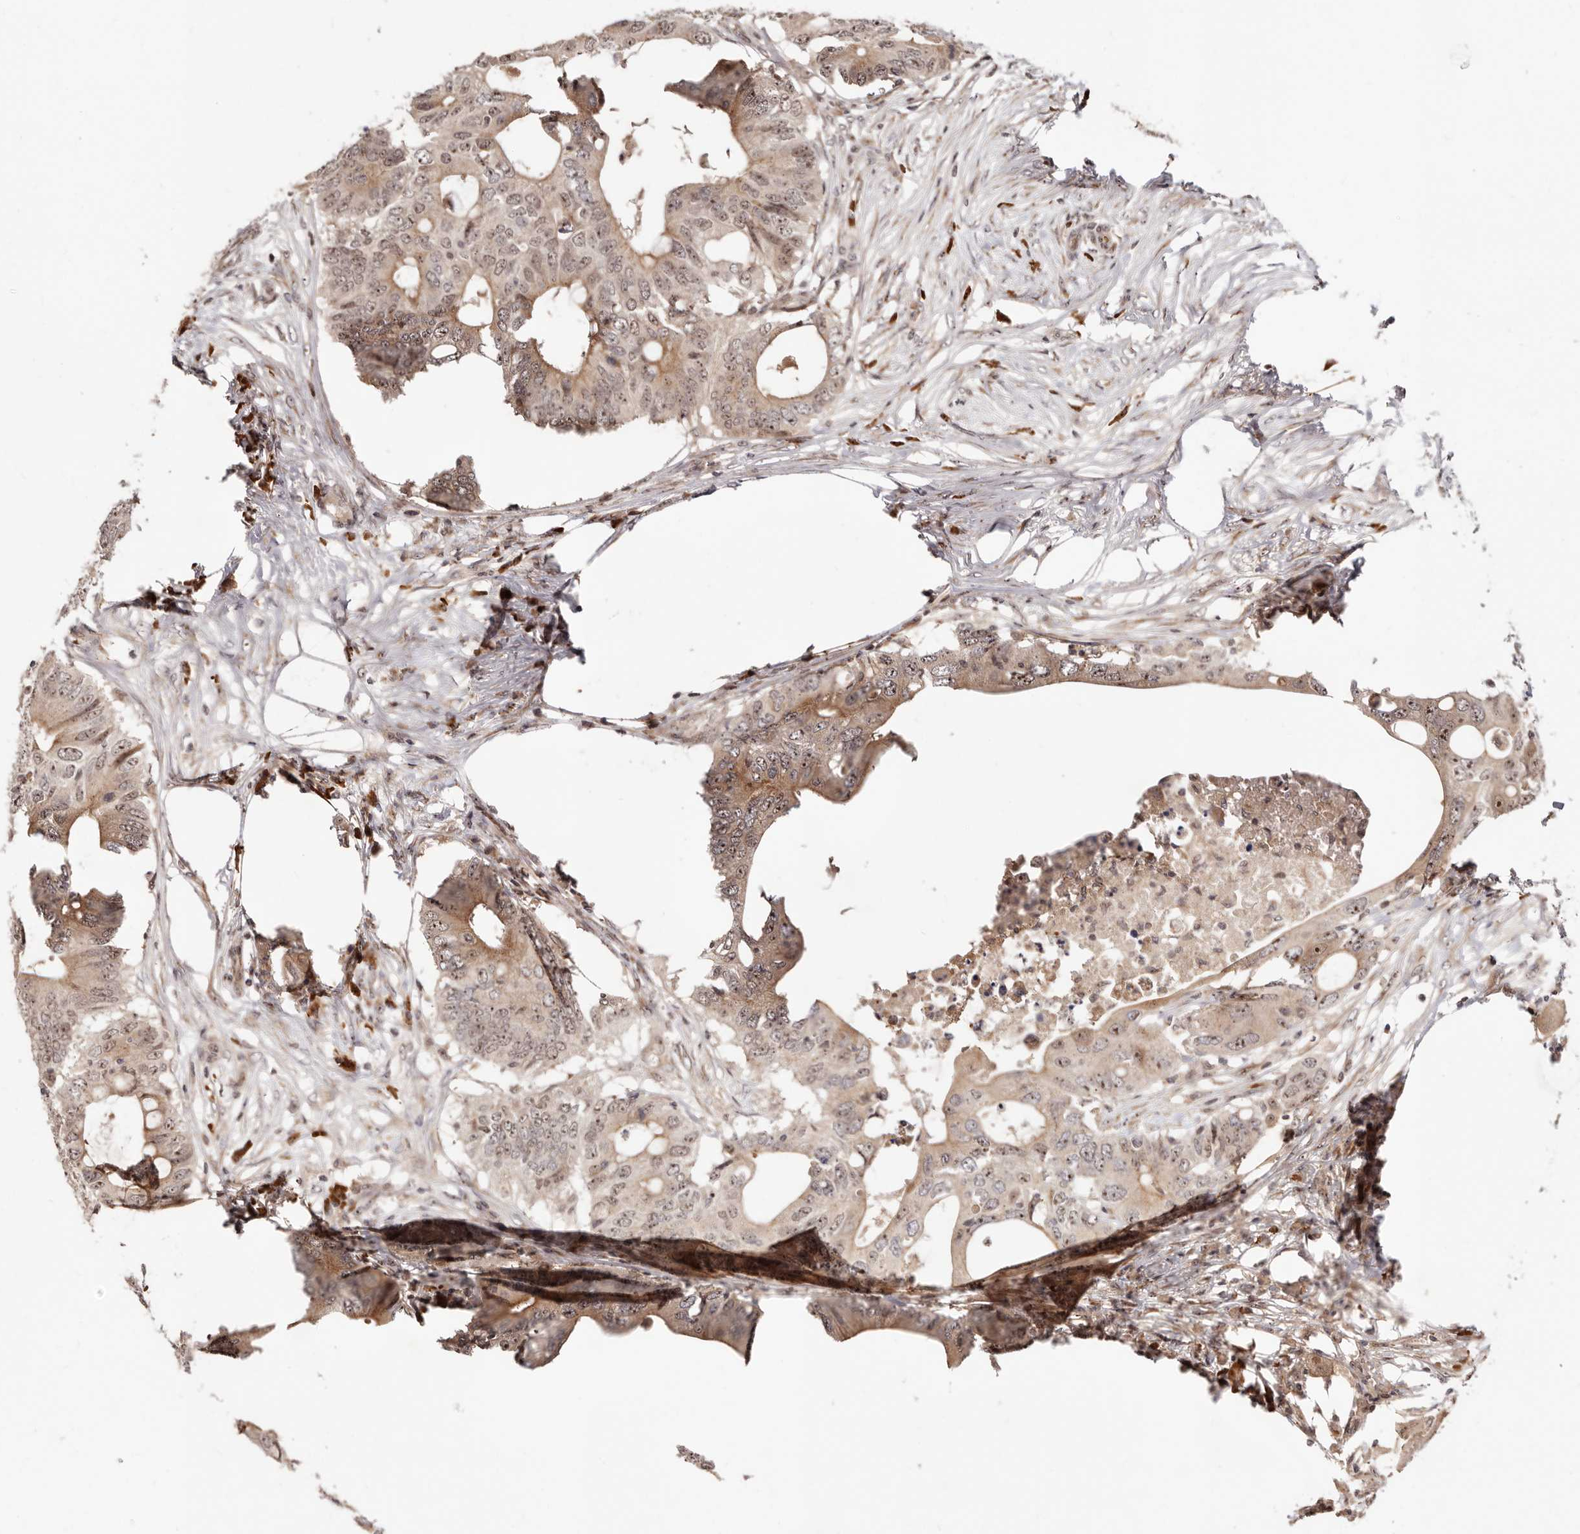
{"staining": {"intensity": "moderate", "quantity": ">75%", "location": "cytoplasmic/membranous,nuclear"}, "tissue": "colorectal cancer", "cell_type": "Tumor cells", "image_type": "cancer", "snomed": [{"axis": "morphology", "description": "Adenocarcinoma, NOS"}, {"axis": "topography", "description": "Colon"}], "caption": "The histopathology image demonstrates a brown stain indicating the presence of a protein in the cytoplasmic/membranous and nuclear of tumor cells in colorectal cancer.", "gene": "APOL6", "patient": {"sex": "male", "age": 71}}